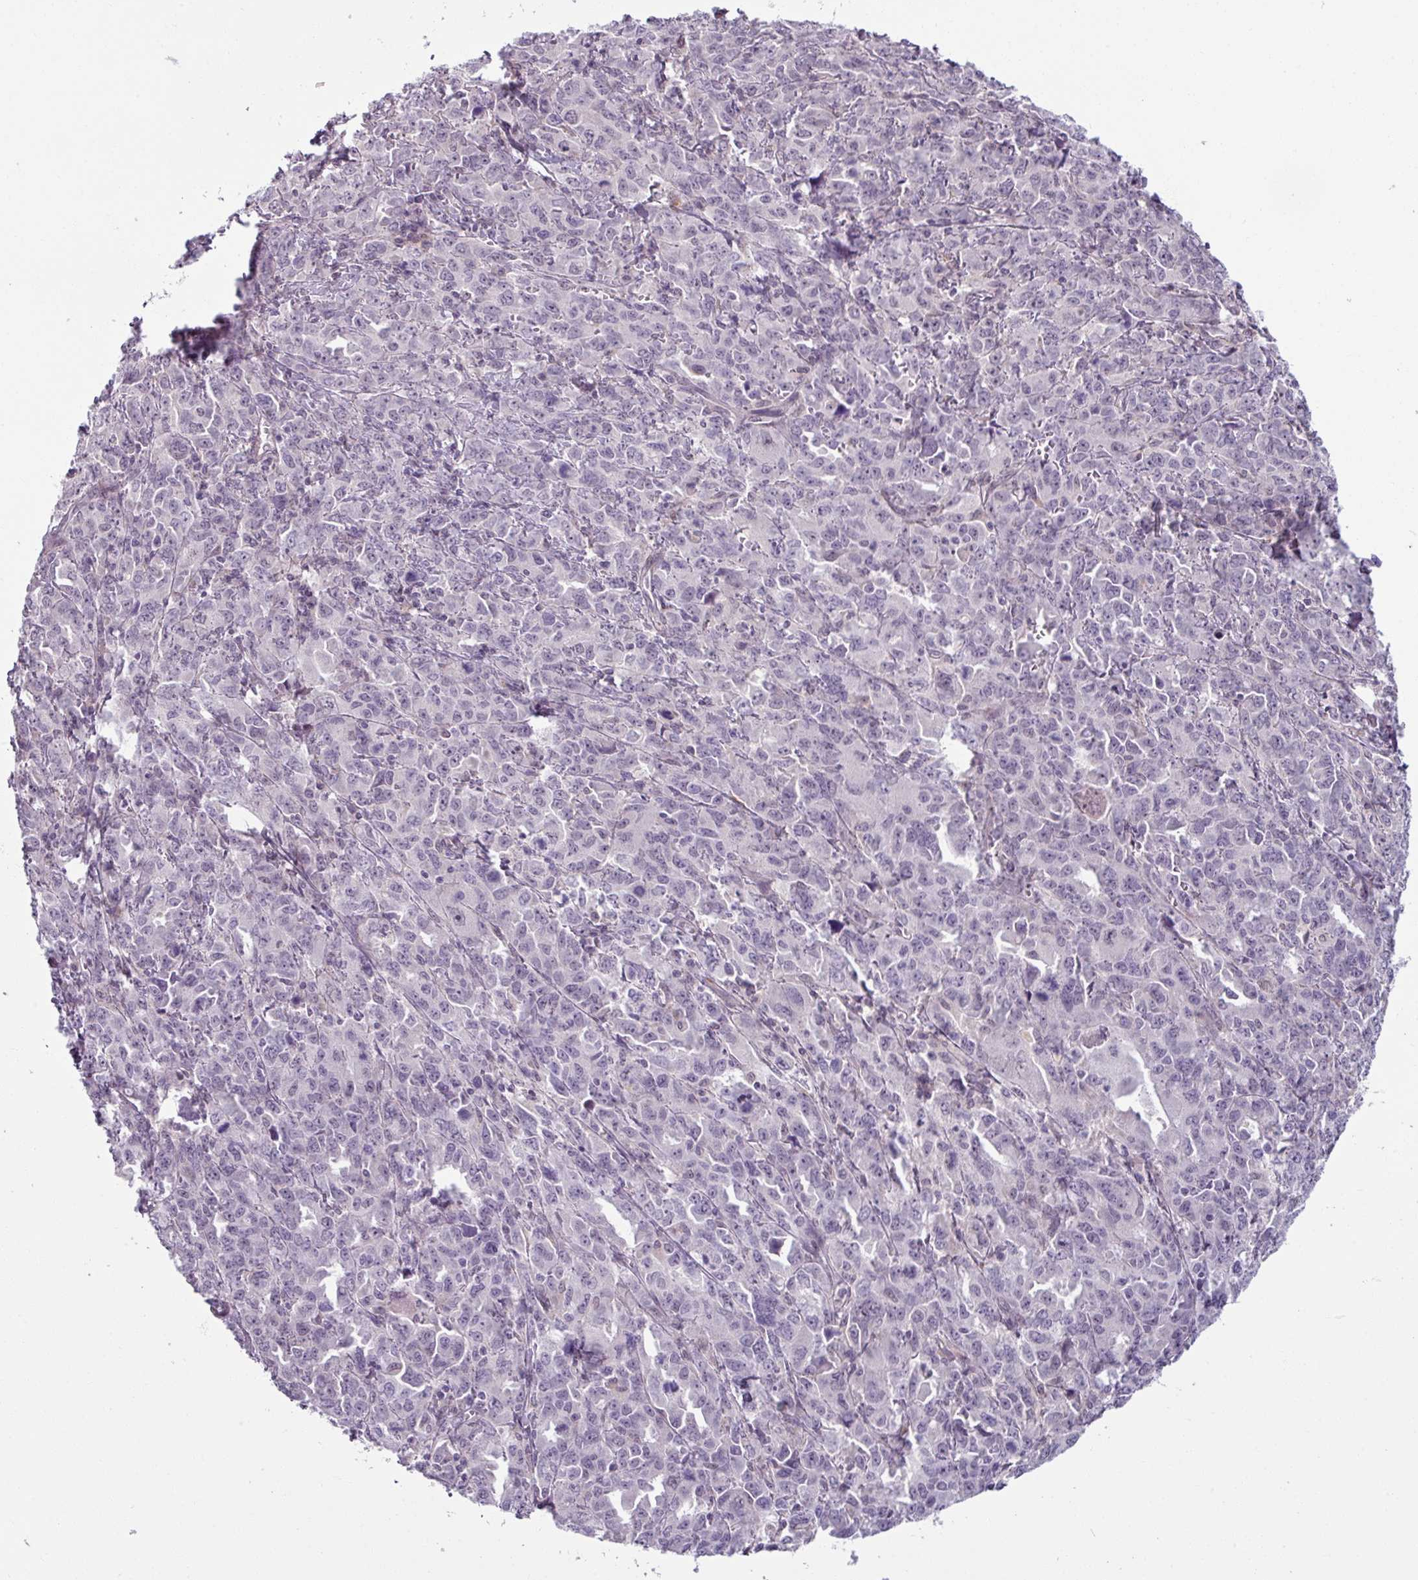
{"staining": {"intensity": "negative", "quantity": "none", "location": "none"}, "tissue": "ovarian cancer", "cell_type": "Tumor cells", "image_type": "cancer", "snomed": [{"axis": "morphology", "description": "Adenocarcinoma, NOS"}, {"axis": "morphology", "description": "Carcinoma, endometroid"}, {"axis": "topography", "description": "Ovary"}], "caption": "There is no significant expression in tumor cells of ovarian cancer (endometroid carcinoma).", "gene": "UVSSA", "patient": {"sex": "female", "age": 72}}